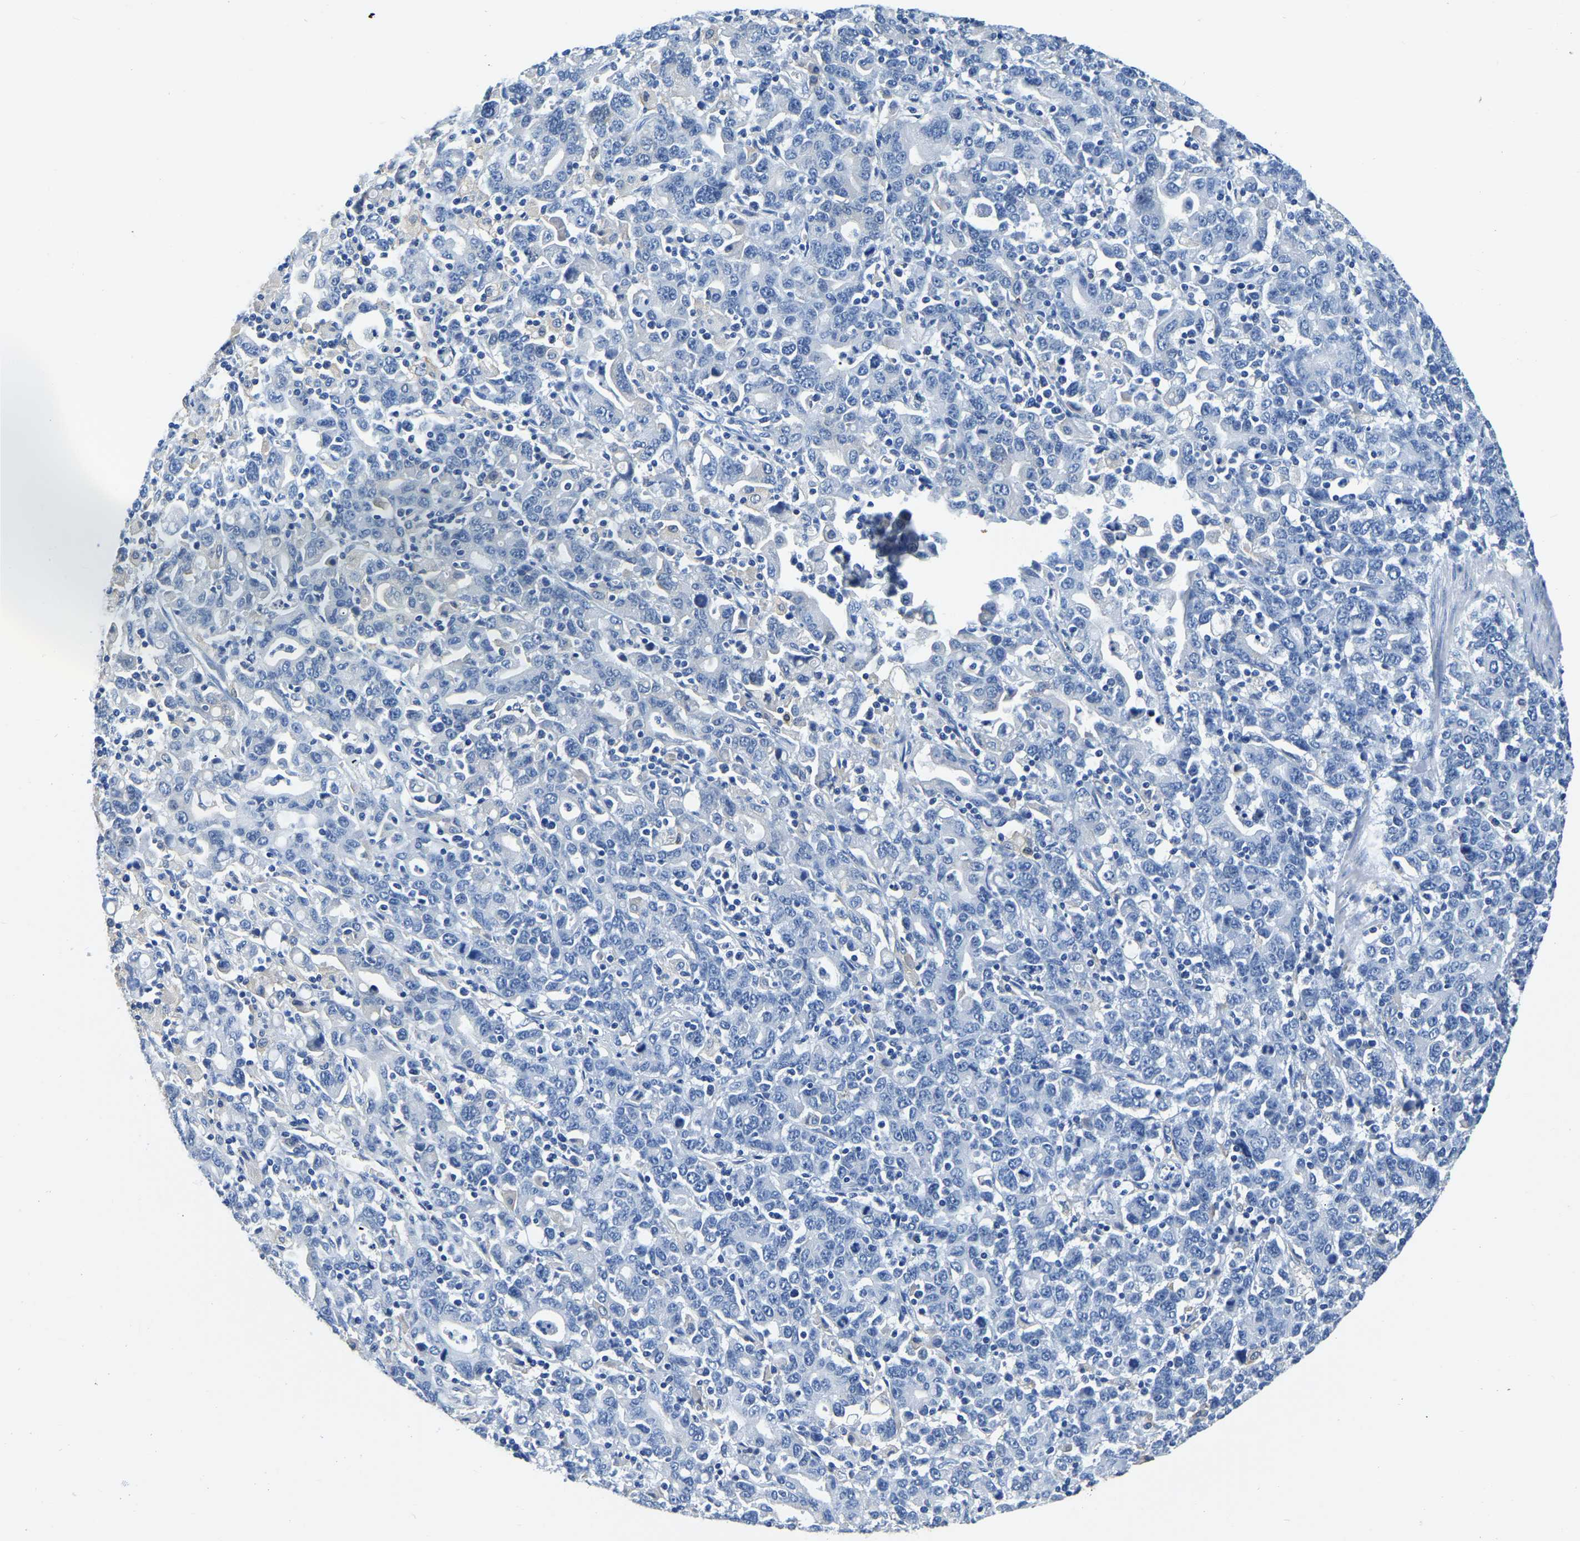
{"staining": {"intensity": "negative", "quantity": "none", "location": "none"}, "tissue": "stomach cancer", "cell_type": "Tumor cells", "image_type": "cancer", "snomed": [{"axis": "morphology", "description": "Adenocarcinoma, NOS"}, {"axis": "topography", "description": "Stomach, upper"}], "caption": "DAB immunohistochemical staining of adenocarcinoma (stomach) shows no significant expression in tumor cells. Brightfield microscopy of immunohistochemistry (IHC) stained with DAB (brown) and hematoxylin (blue), captured at high magnification.", "gene": "ZDHHC13", "patient": {"sex": "male", "age": 69}}